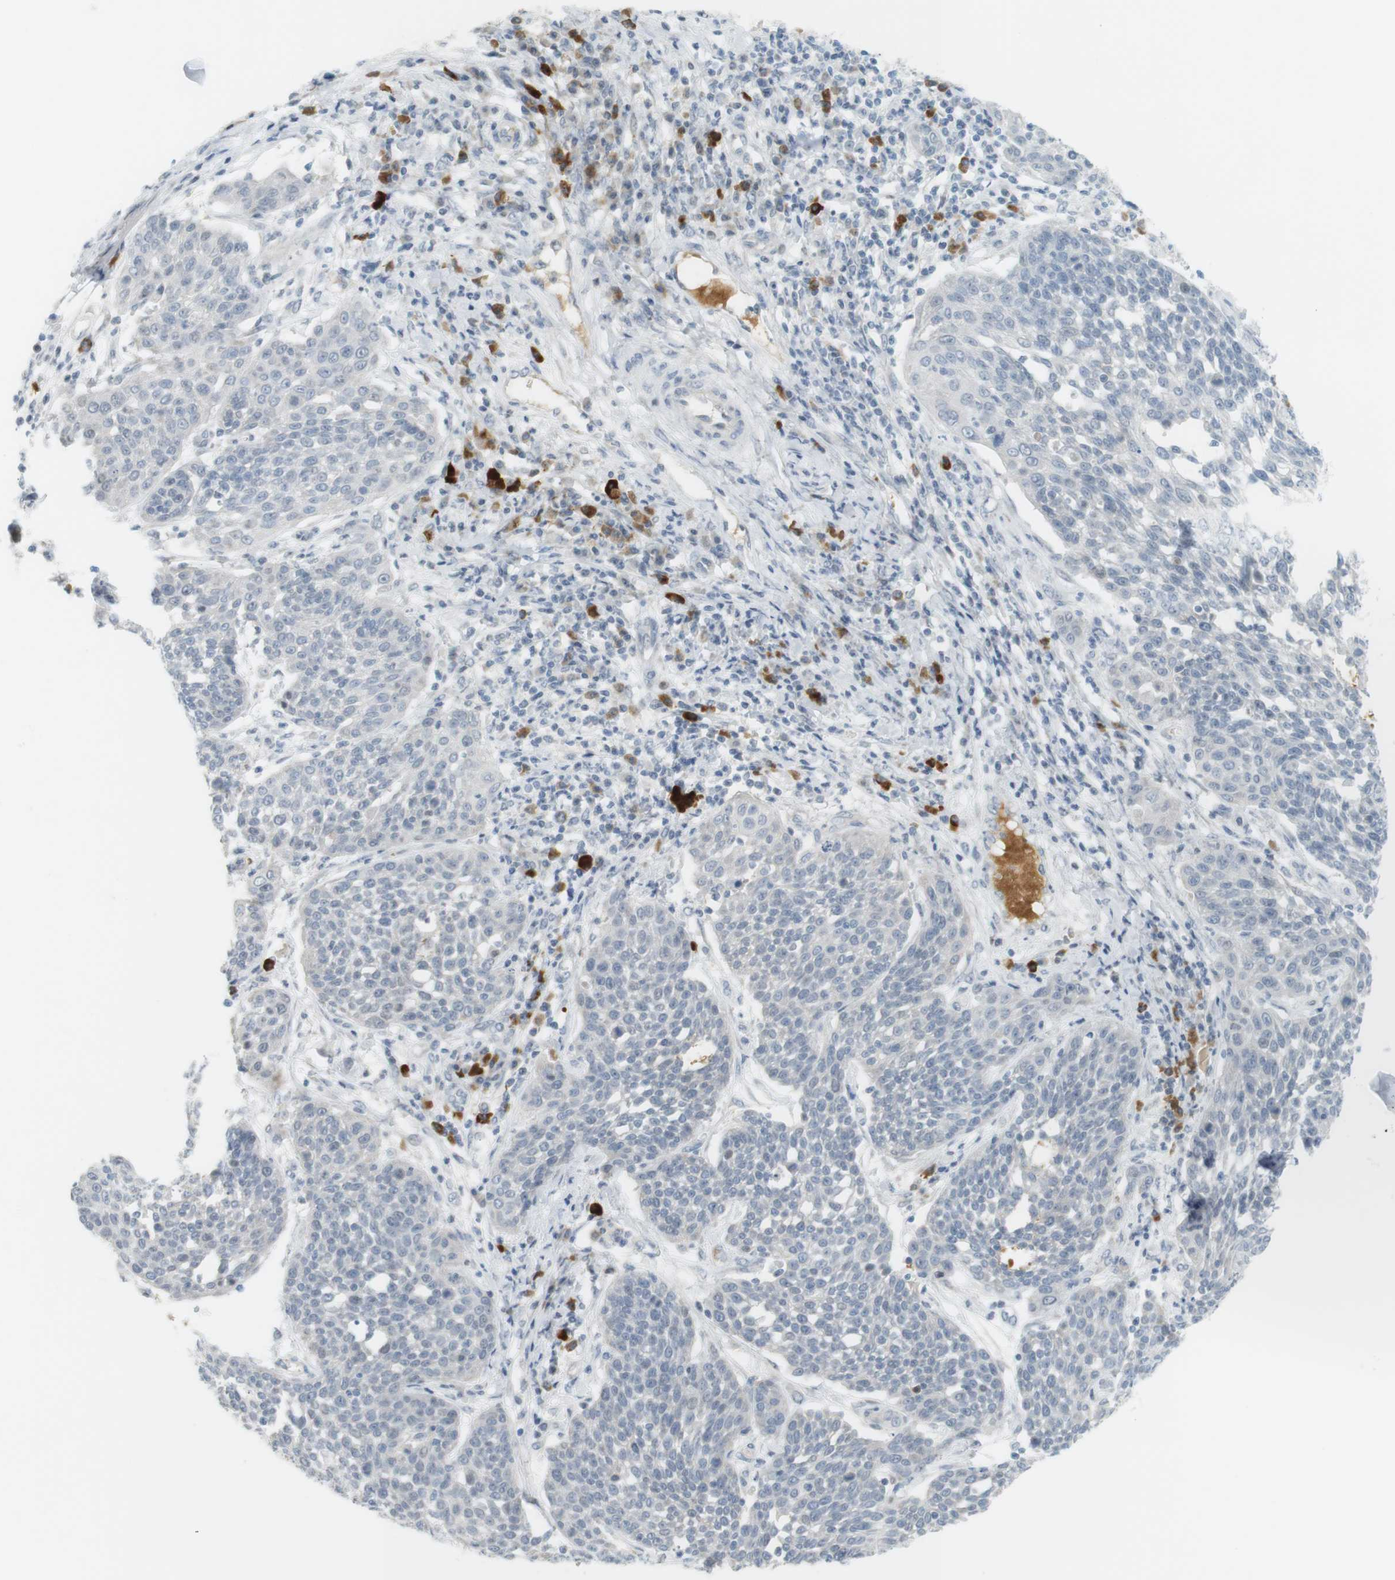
{"staining": {"intensity": "negative", "quantity": "none", "location": "none"}, "tissue": "cervical cancer", "cell_type": "Tumor cells", "image_type": "cancer", "snomed": [{"axis": "morphology", "description": "Squamous cell carcinoma, NOS"}, {"axis": "topography", "description": "Cervix"}], "caption": "There is no significant staining in tumor cells of cervical cancer.", "gene": "DMC1", "patient": {"sex": "female", "age": 34}}